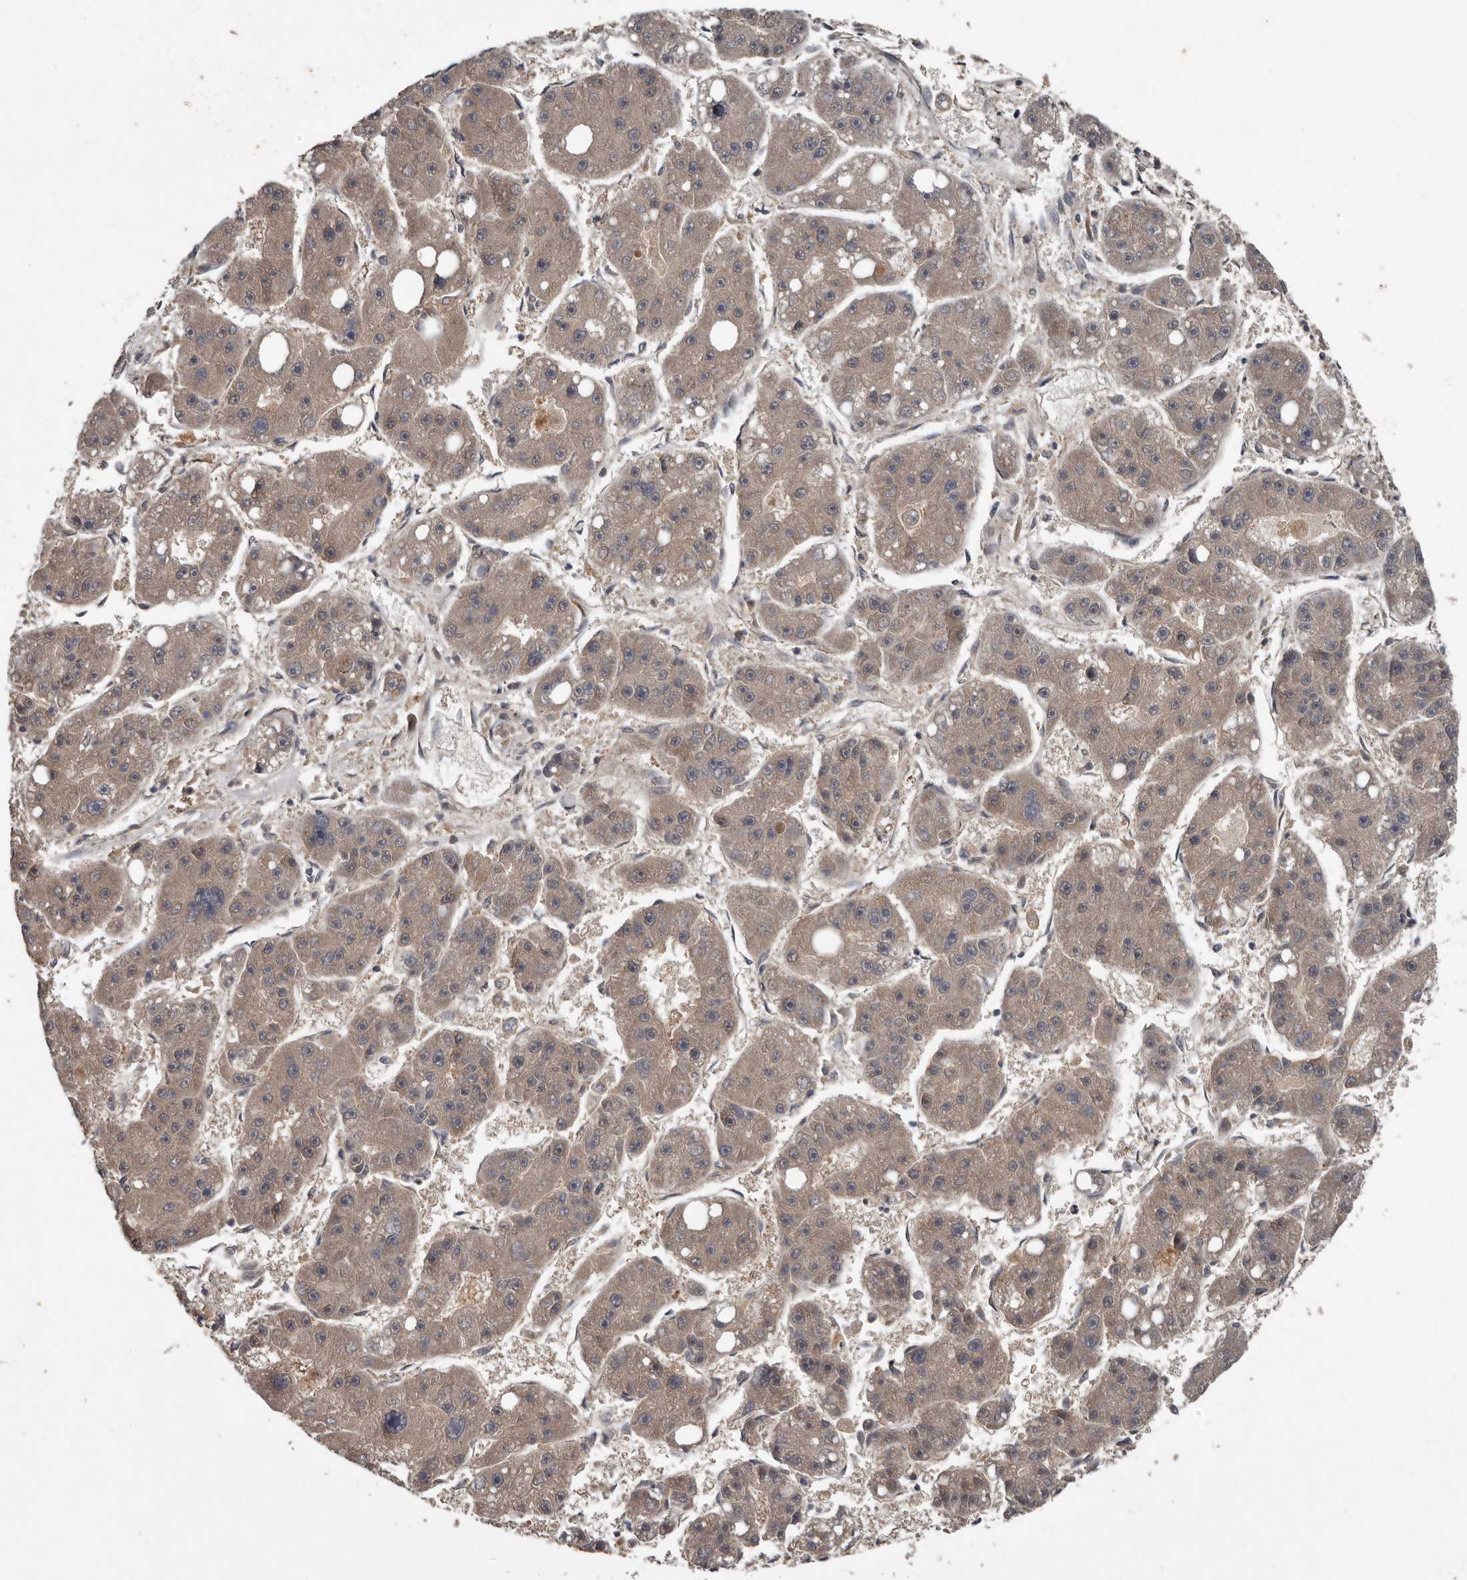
{"staining": {"intensity": "weak", "quantity": ">75%", "location": "cytoplasmic/membranous"}, "tissue": "liver cancer", "cell_type": "Tumor cells", "image_type": "cancer", "snomed": [{"axis": "morphology", "description": "Carcinoma, Hepatocellular, NOS"}, {"axis": "topography", "description": "Liver"}], "caption": "Immunohistochemistry of liver cancer demonstrates low levels of weak cytoplasmic/membranous expression in about >75% of tumor cells. The protein is shown in brown color, while the nuclei are stained blue.", "gene": "DNAJB4", "patient": {"sex": "female", "age": 61}}